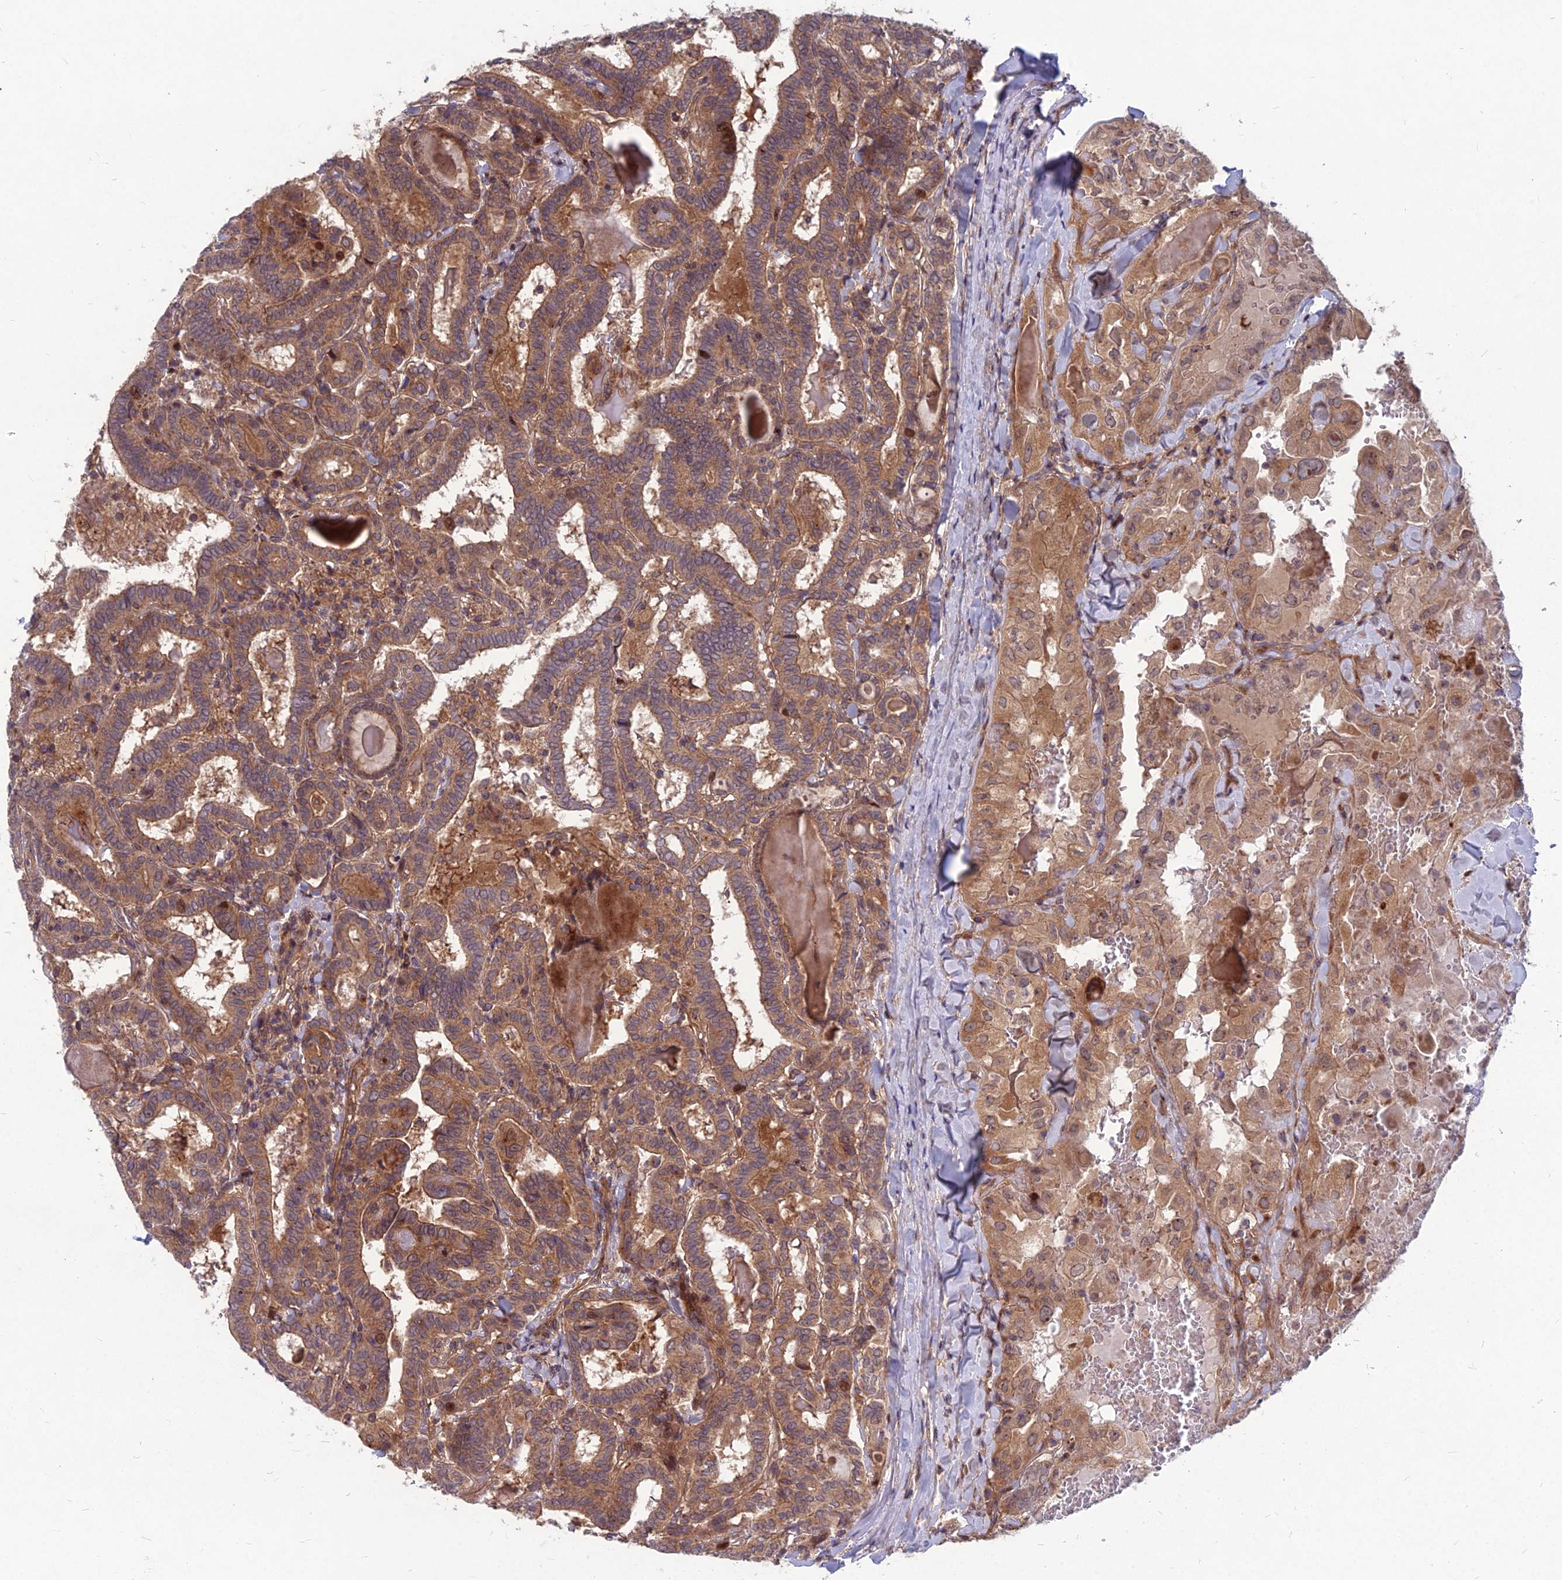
{"staining": {"intensity": "moderate", "quantity": ">75%", "location": "cytoplasmic/membranous"}, "tissue": "thyroid cancer", "cell_type": "Tumor cells", "image_type": "cancer", "snomed": [{"axis": "morphology", "description": "Papillary adenocarcinoma, NOS"}, {"axis": "topography", "description": "Thyroid gland"}], "caption": "Immunohistochemical staining of thyroid cancer (papillary adenocarcinoma) displays medium levels of moderate cytoplasmic/membranous positivity in approximately >75% of tumor cells.", "gene": "MFSD8", "patient": {"sex": "female", "age": 72}}